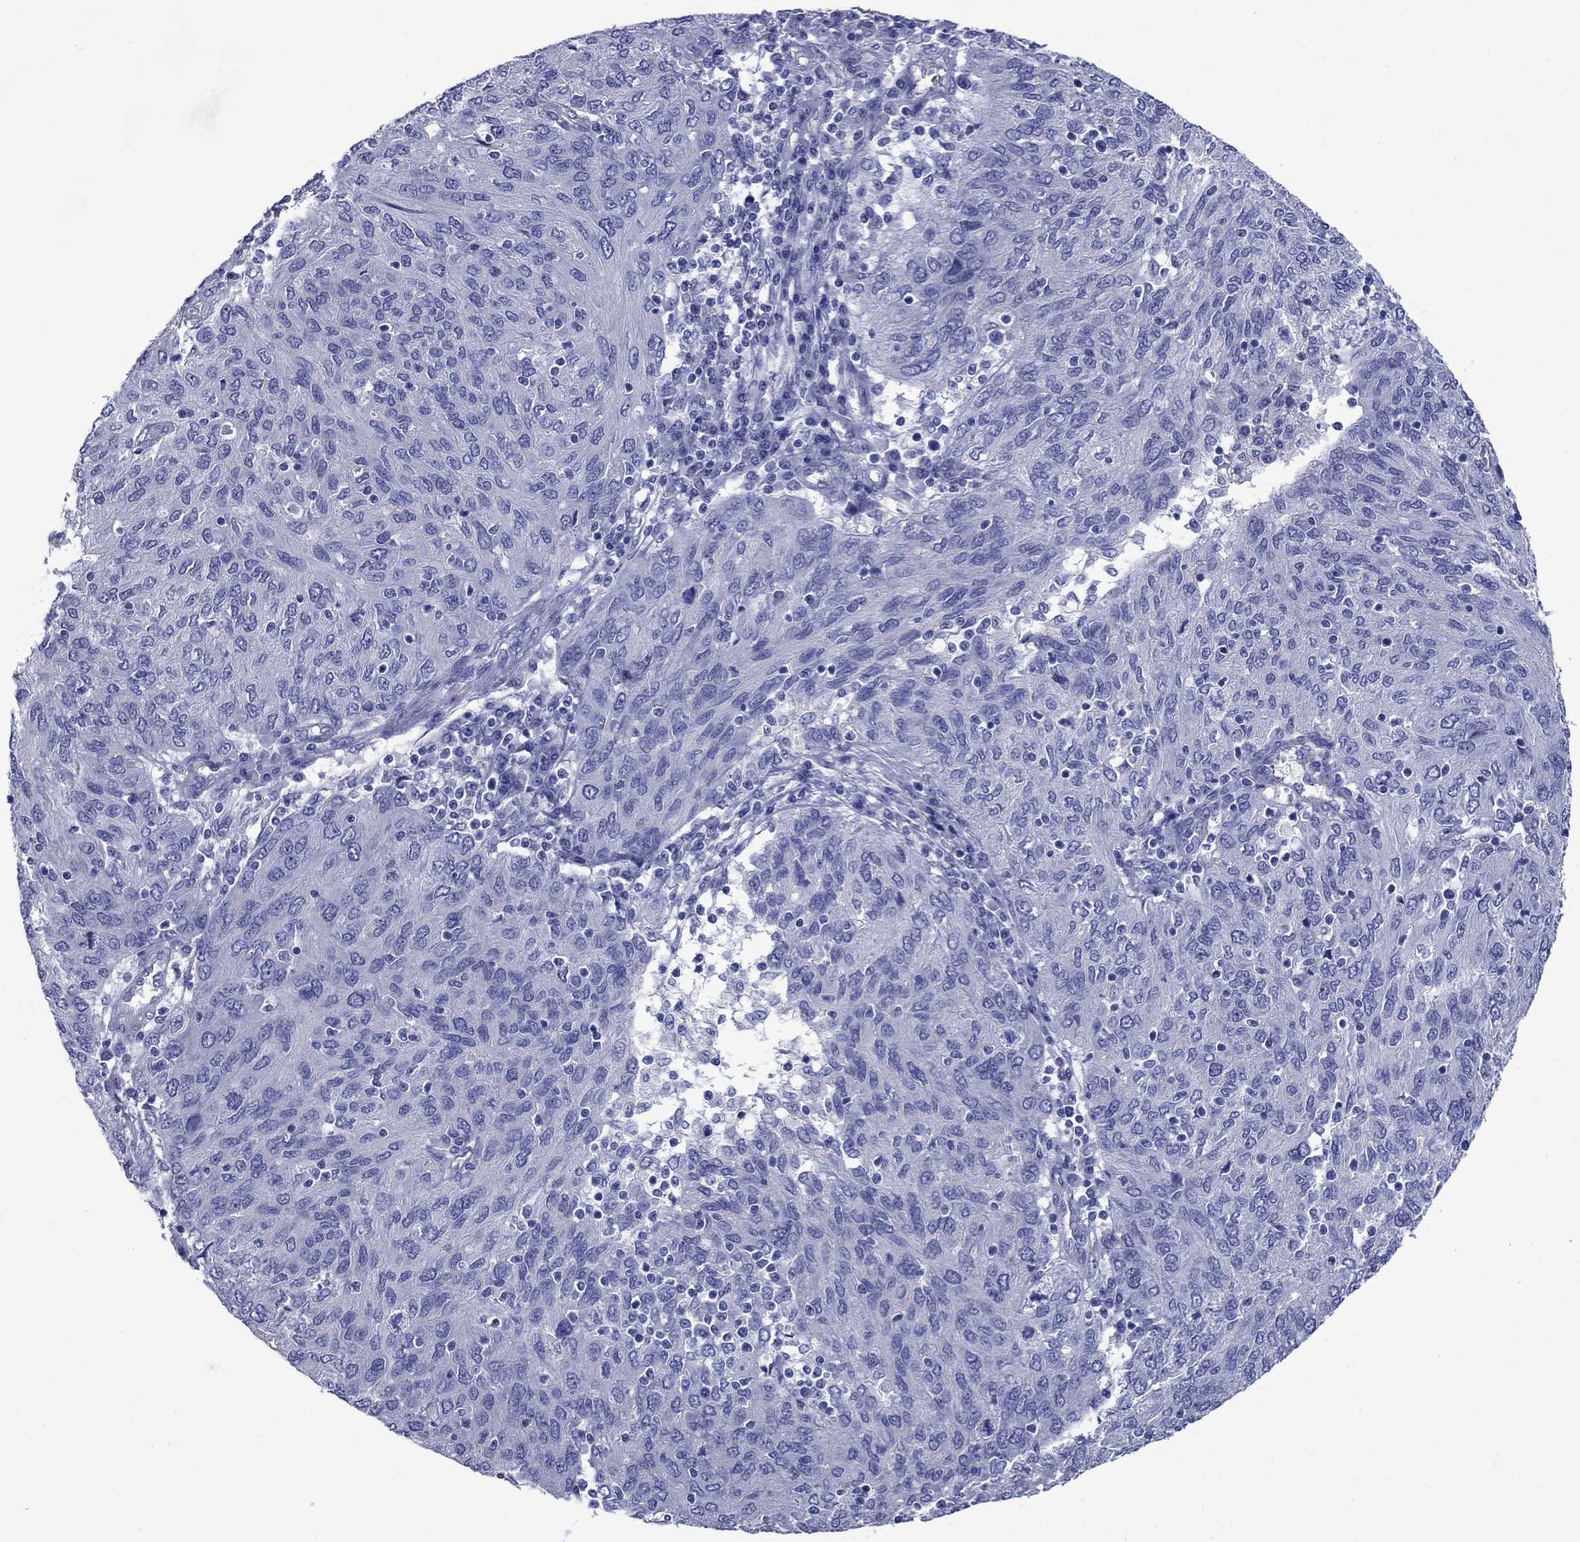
{"staining": {"intensity": "negative", "quantity": "none", "location": "none"}, "tissue": "ovarian cancer", "cell_type": "Tumor cells", "image_type": "cancer", "snomed": [{"axis": "morphology", "description": "Carcinoma, endometroid"}, {"axis": "topography", "description": "Ovary"}], "caption": "The photomicrograph reveals no staining of tumor cells in ovarian endometroid carcinoma. (Immunohistochemistry, brightfield microscopy, high magnification).", "gene": "SMCP", "patient": {"sex": "female", "age": 50}}